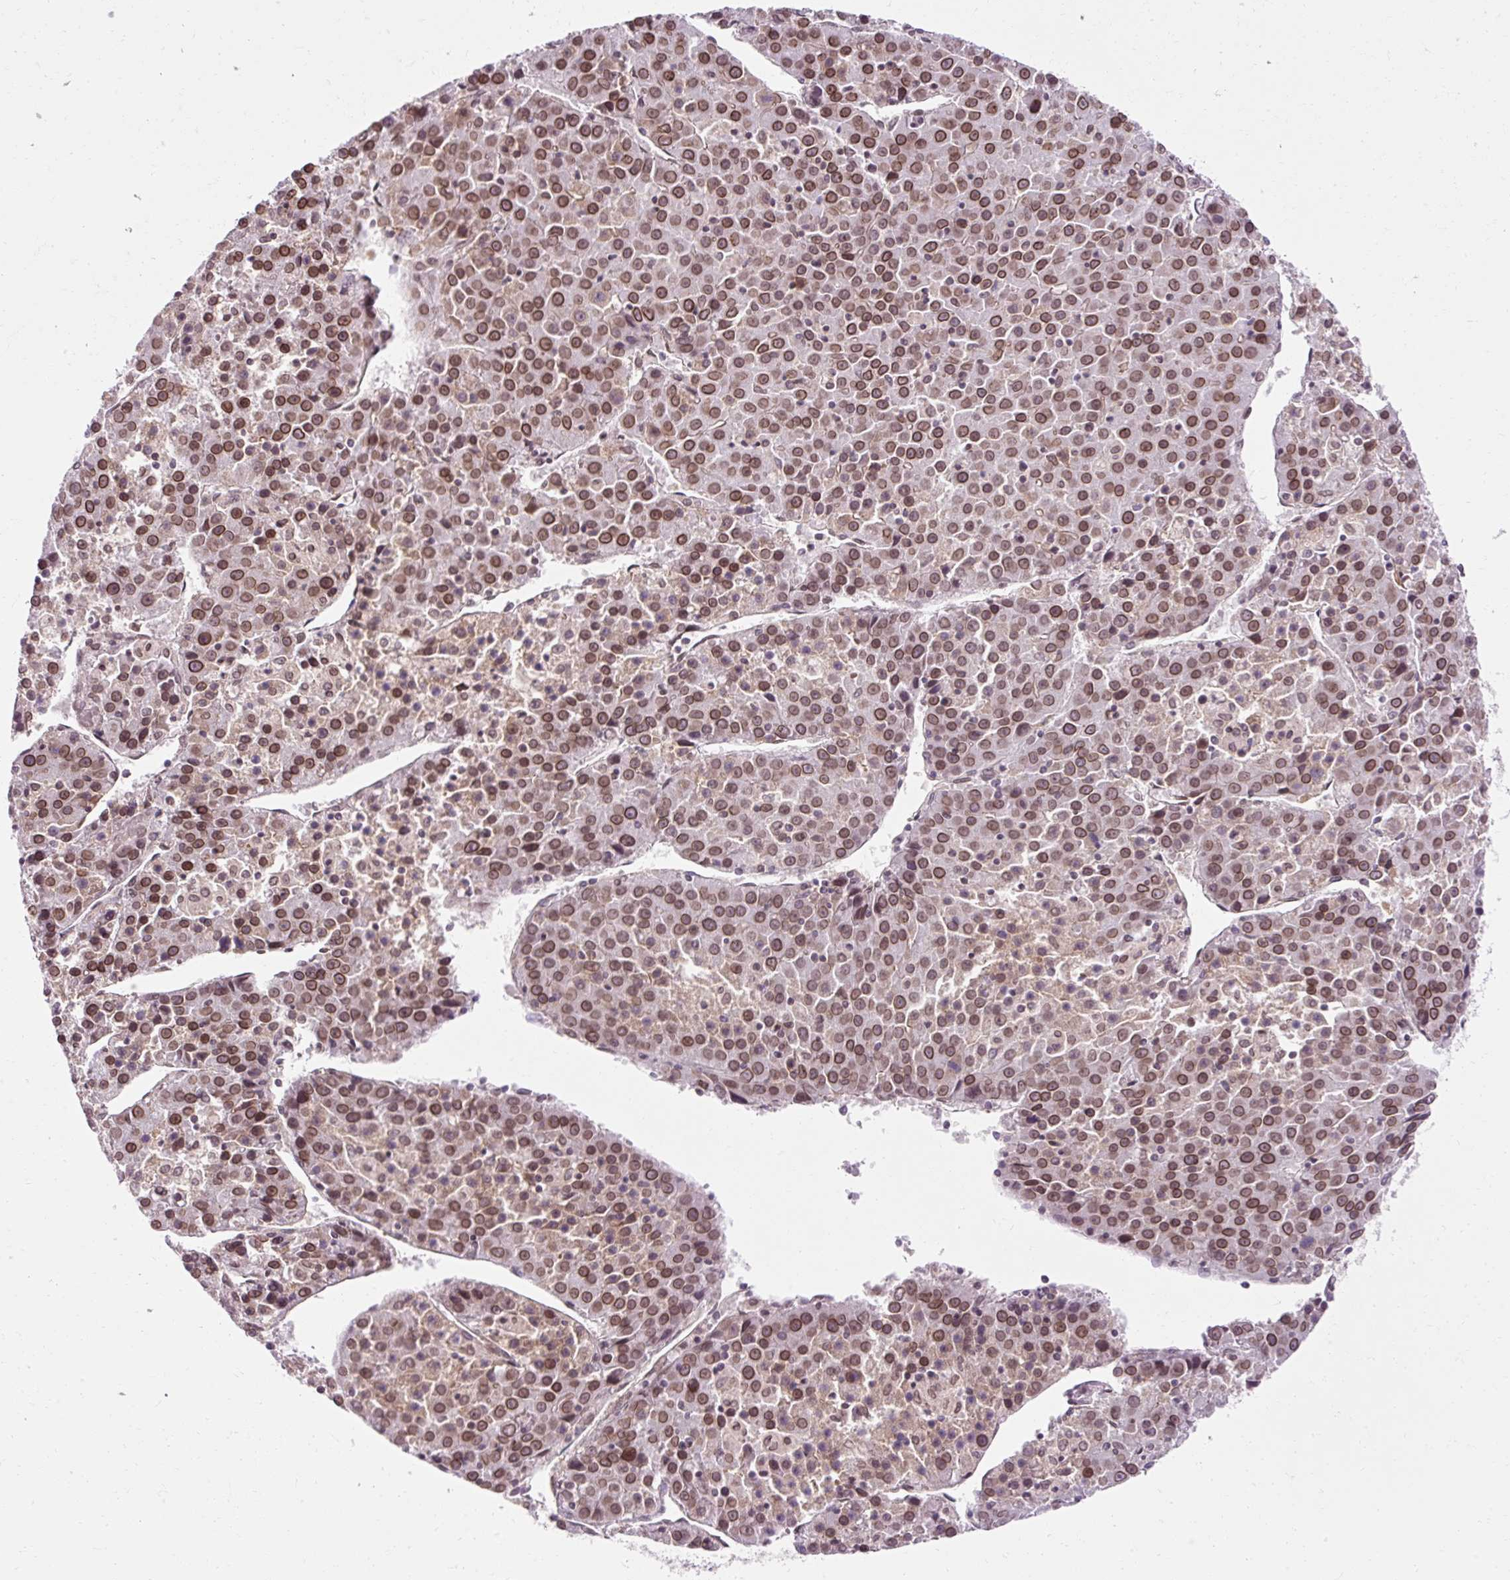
{"staining": {"intensity": "moderate", "quantity": ">75%", "location": "cytoplasmic/membranous,nuclear"}, "tissue": "liver cancer", "cell_type": "Tumor cells", "image_type": "cancer", "snomed": [{"axis": "morphology", "description": "Carcinoma, Hepatocellular, NOS"}, {"axis": "topography", "description": "Liver"}], "caption": "Hepatocellular carcinoma (liver) tissue displays moderate cytoplasmic/membranous and nuclear staining in about >75% of tumor cells, visualized by immunohistochemistry.", "gene": "ZNF610", "patient": {"sex": "female", "age": 53}}